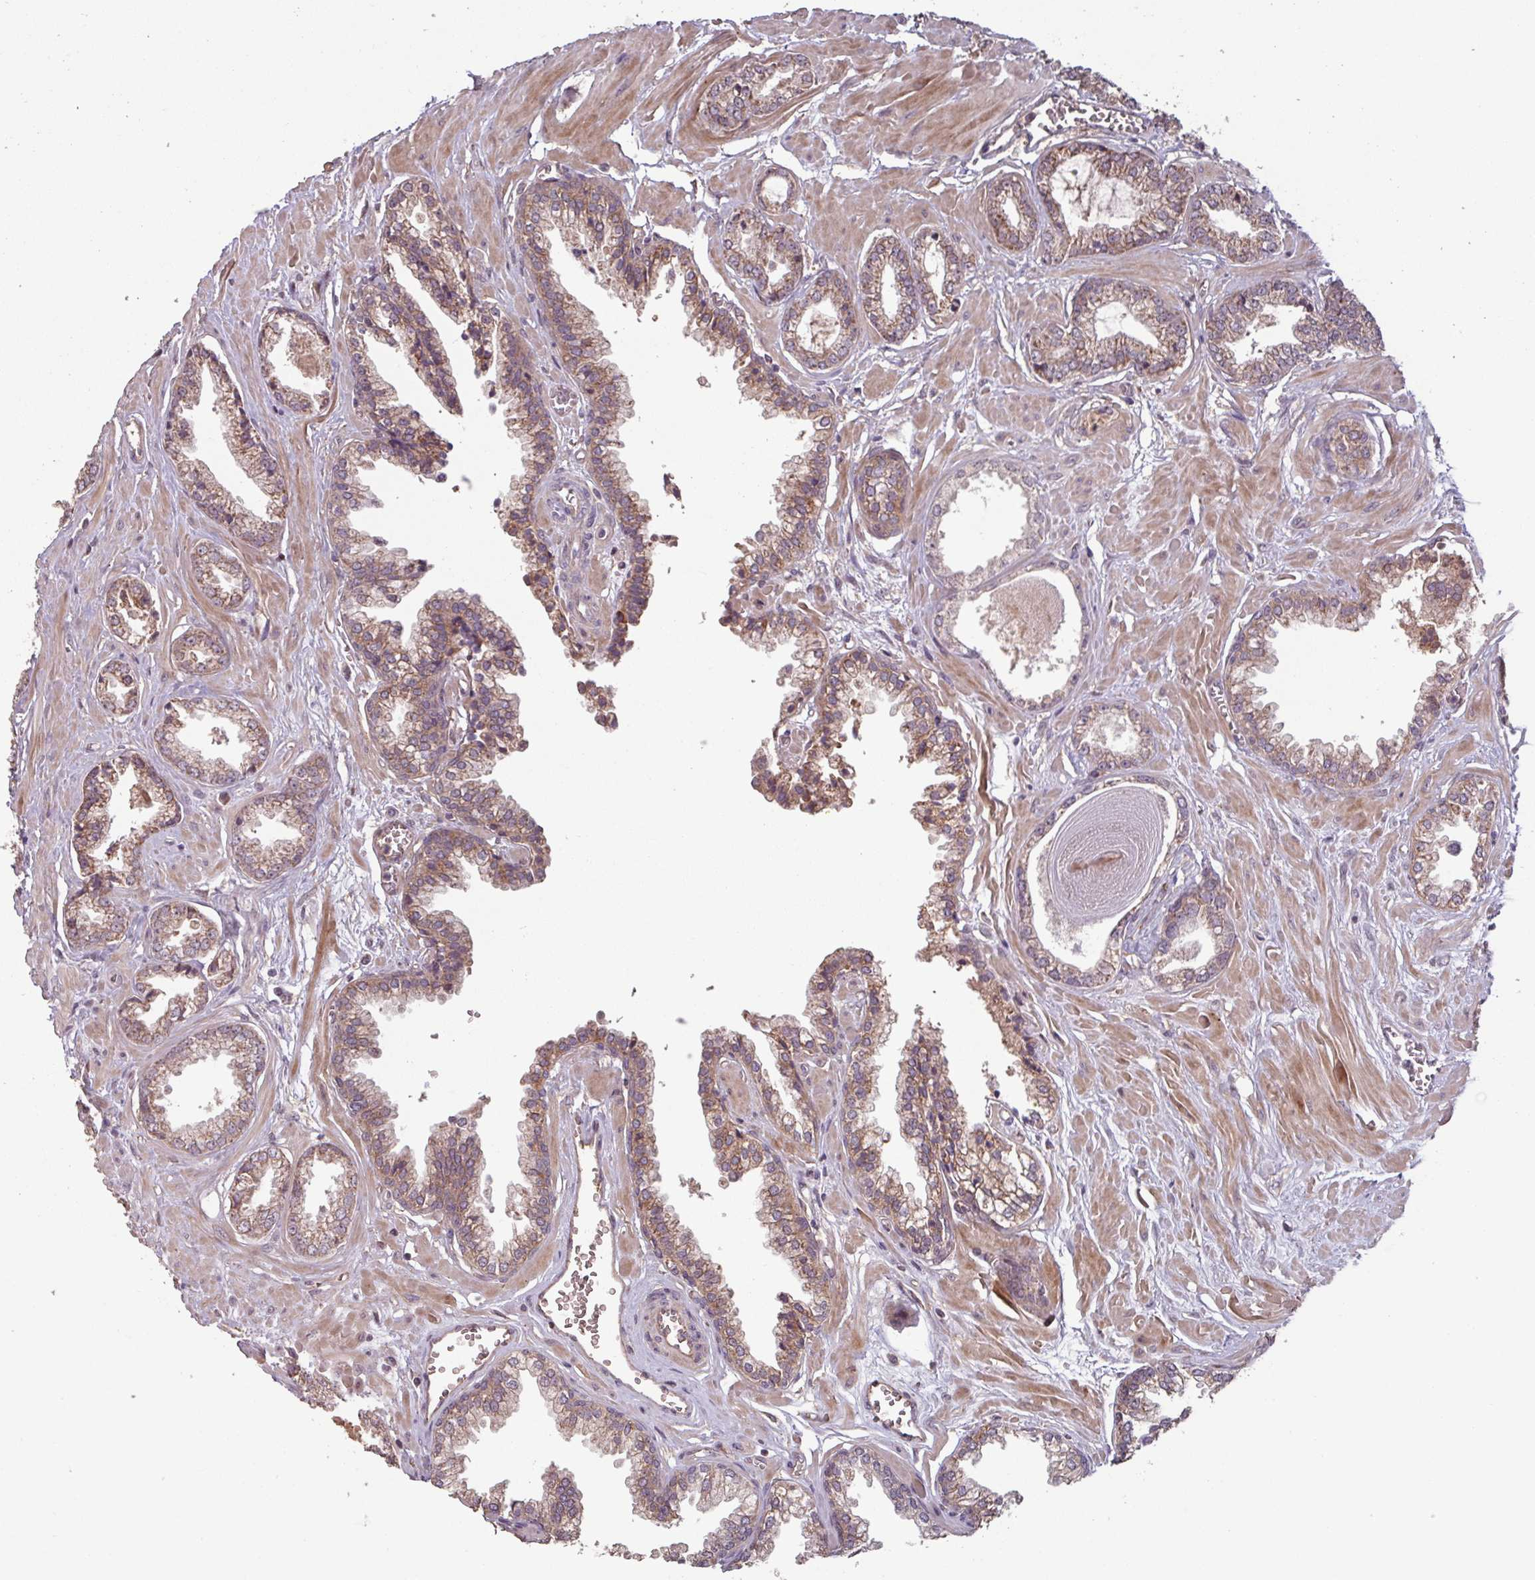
{"staining": {"intensity": "moderate", "quantity": ">75%", "location": "cytoplasmic/membranous"}, "tissue": "prostate cancer", "cell_type": "Tumor cells", "image_type": "cancer", "snomed": [{"axis": "morphology", "description": "Adenocarcinoma, Low grade"}, {"axis": "topography", "description": "Prostate"}], "caption": "Protein staining shows moderate cytoplasmic/membranous staining in approximately >75% of tumor cells in prostate adenocarcinoma (low-grade). (DAB (3,3'-diaminobenzidine) IHC, brown staining for protein, blue staining for nuclei).", "gene": "TMEM88", "patient": {"sex": "male", "age": 60}}